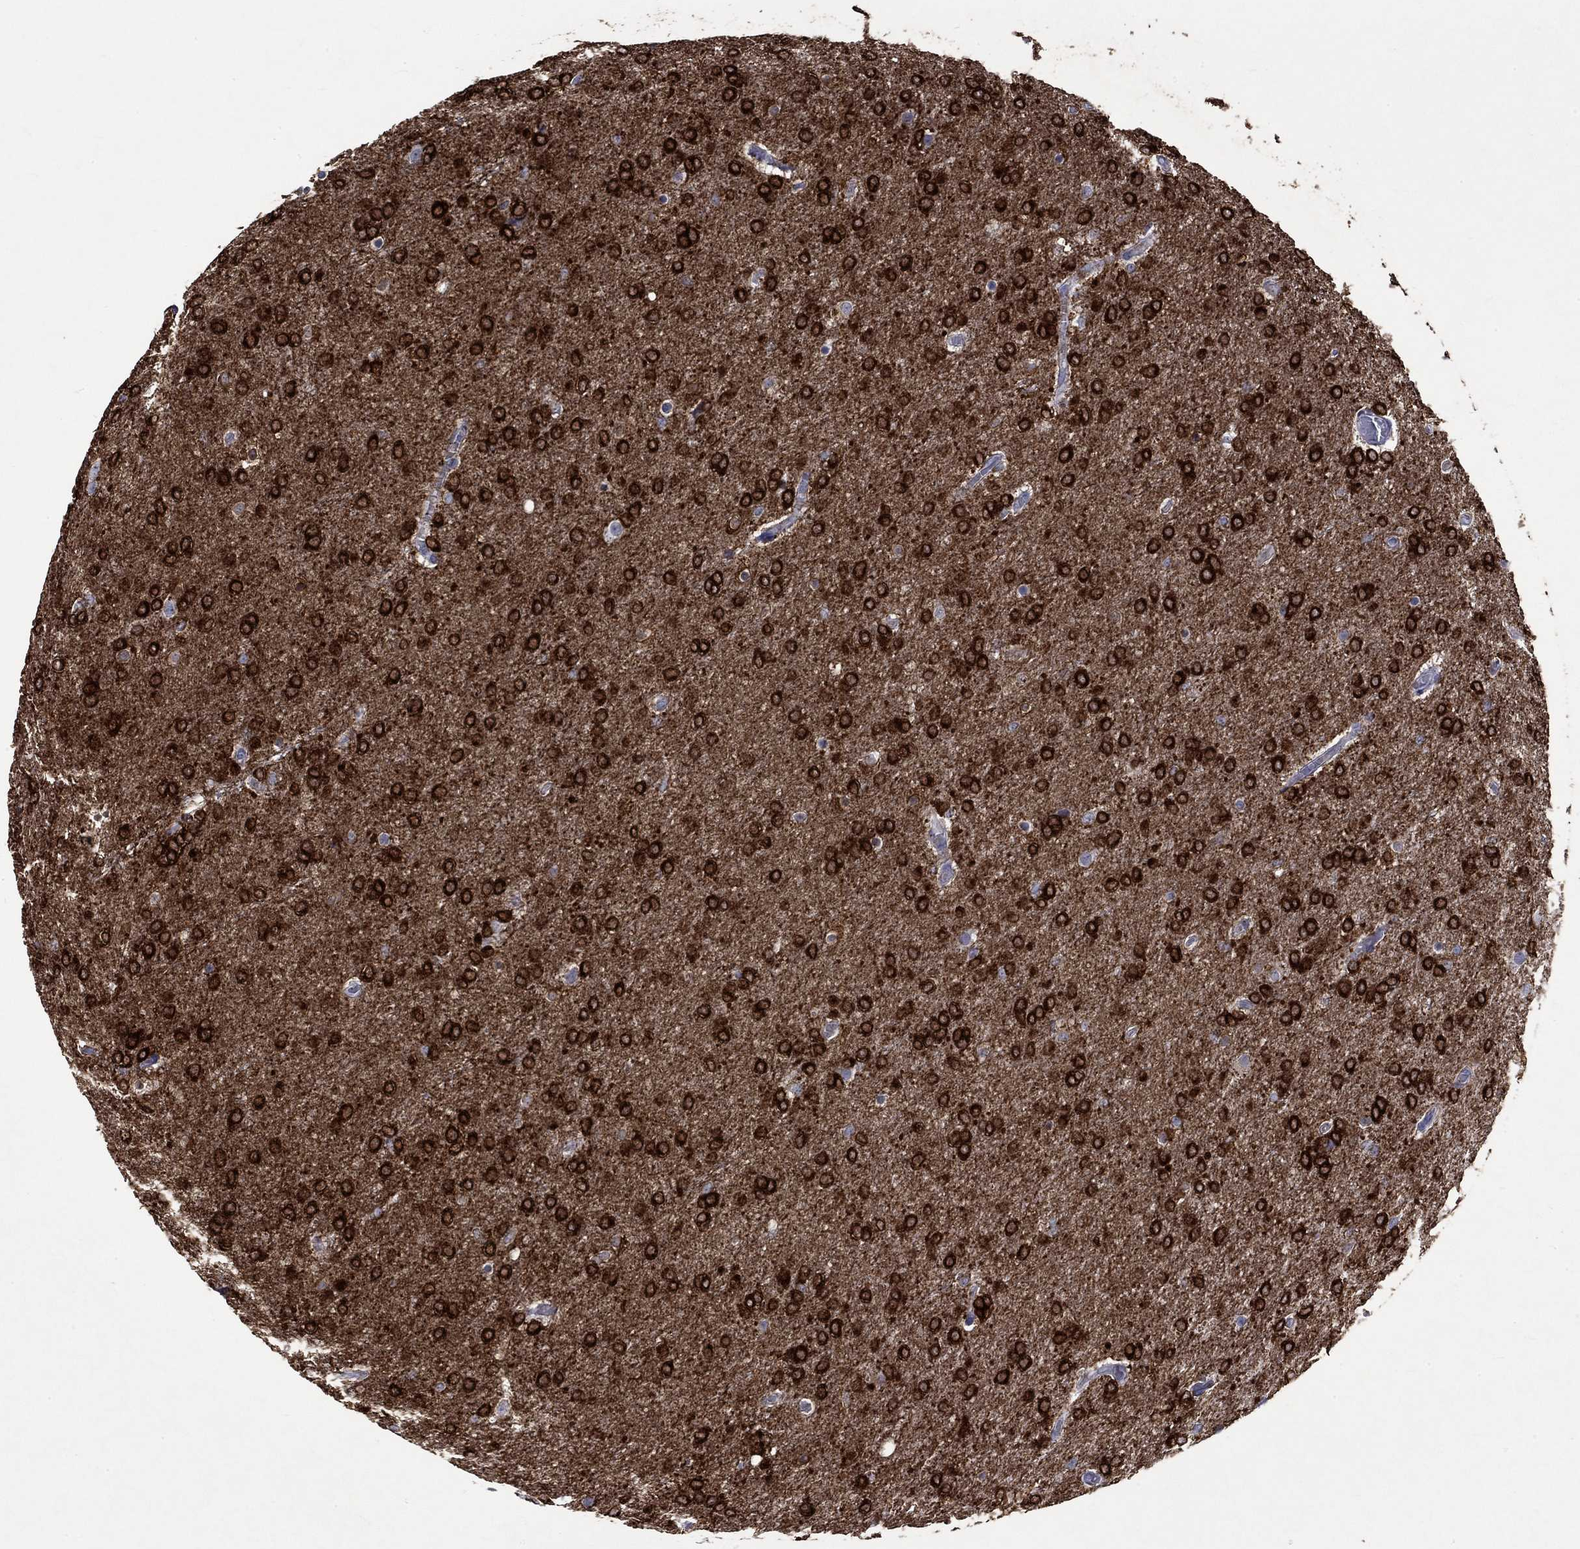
{"staining": {"intensity": "strong", "quantity": ">75%", "location": "cytoplasmic/membranous"}, "tissue": "glioma", "cell_type": "Tumor cells", "image_type": "cancer", "snomed": [{"axis": "morphology", "description": "Glioma, malignant, High grade"}, {"axis": "topography", "description": "Brain"}], "caption": "DAB (3,3'-diaminobenzidine) immunohistochemical staining of malignant high-grade glioma displays strong cytoplasmic/membranous protein staining in about >75% of tumor cells. (Brightfield microscopy of DAB IHC at high magnification).", "gene": "CRYAB", "patient": {"sex": "female", "age": 61}}